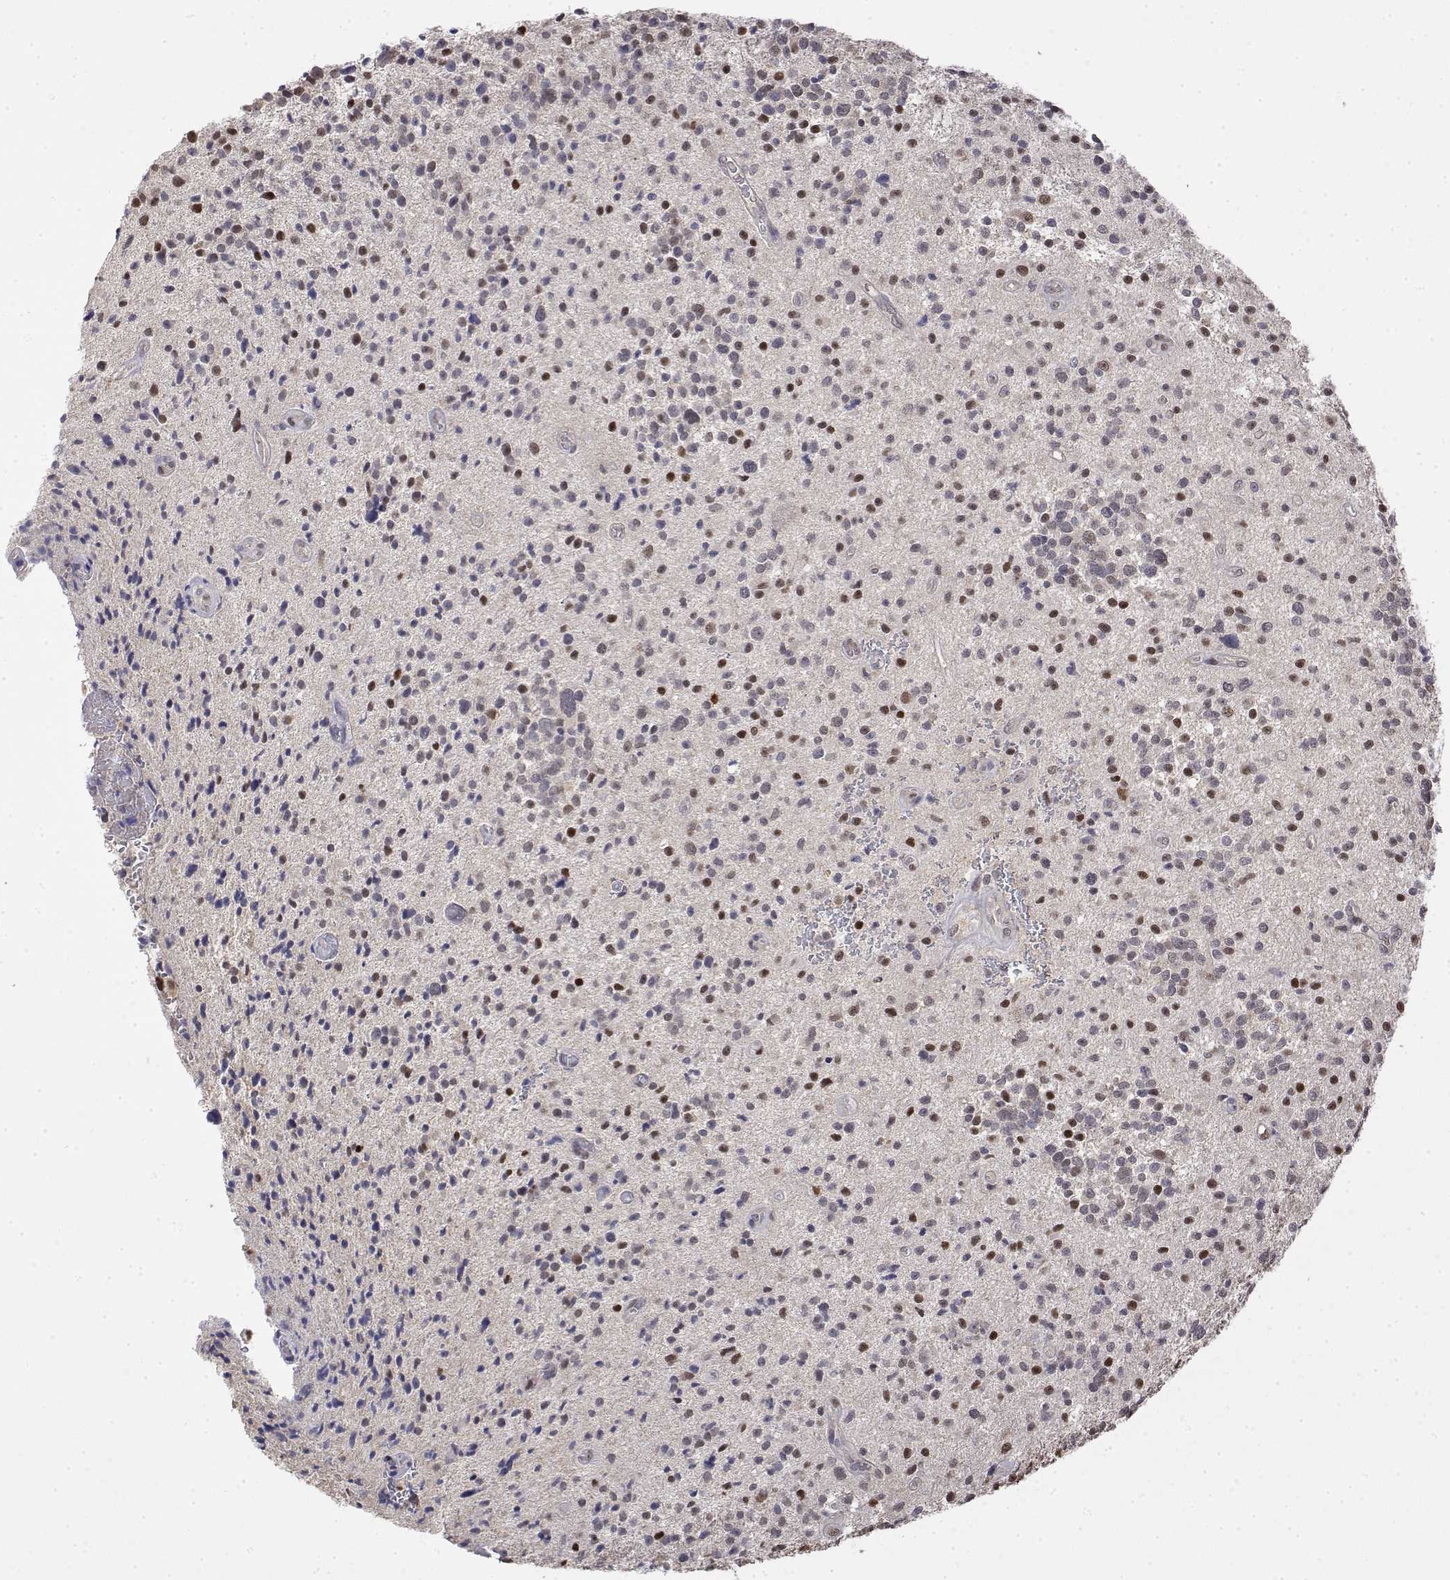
{"staining": {"intensity": "moderate", "quantity": "<25%", "location": "nuclear"}, "tissue": "glioma", "cell_type": "Tumor cells", "image_type": "cancer", "snomed": [{"axis": "morphology", "description": "Glioma, malignant, High grade"}, {"axis": "topography", "description": "Brain"}], "caption": "A low amount of moderate nuclear staining is present in about <25% of tumor cells in malignant glioma (high-grade) tissue.", "gene": "TPI1", "patient": {"sex": "male", "age": 29}}